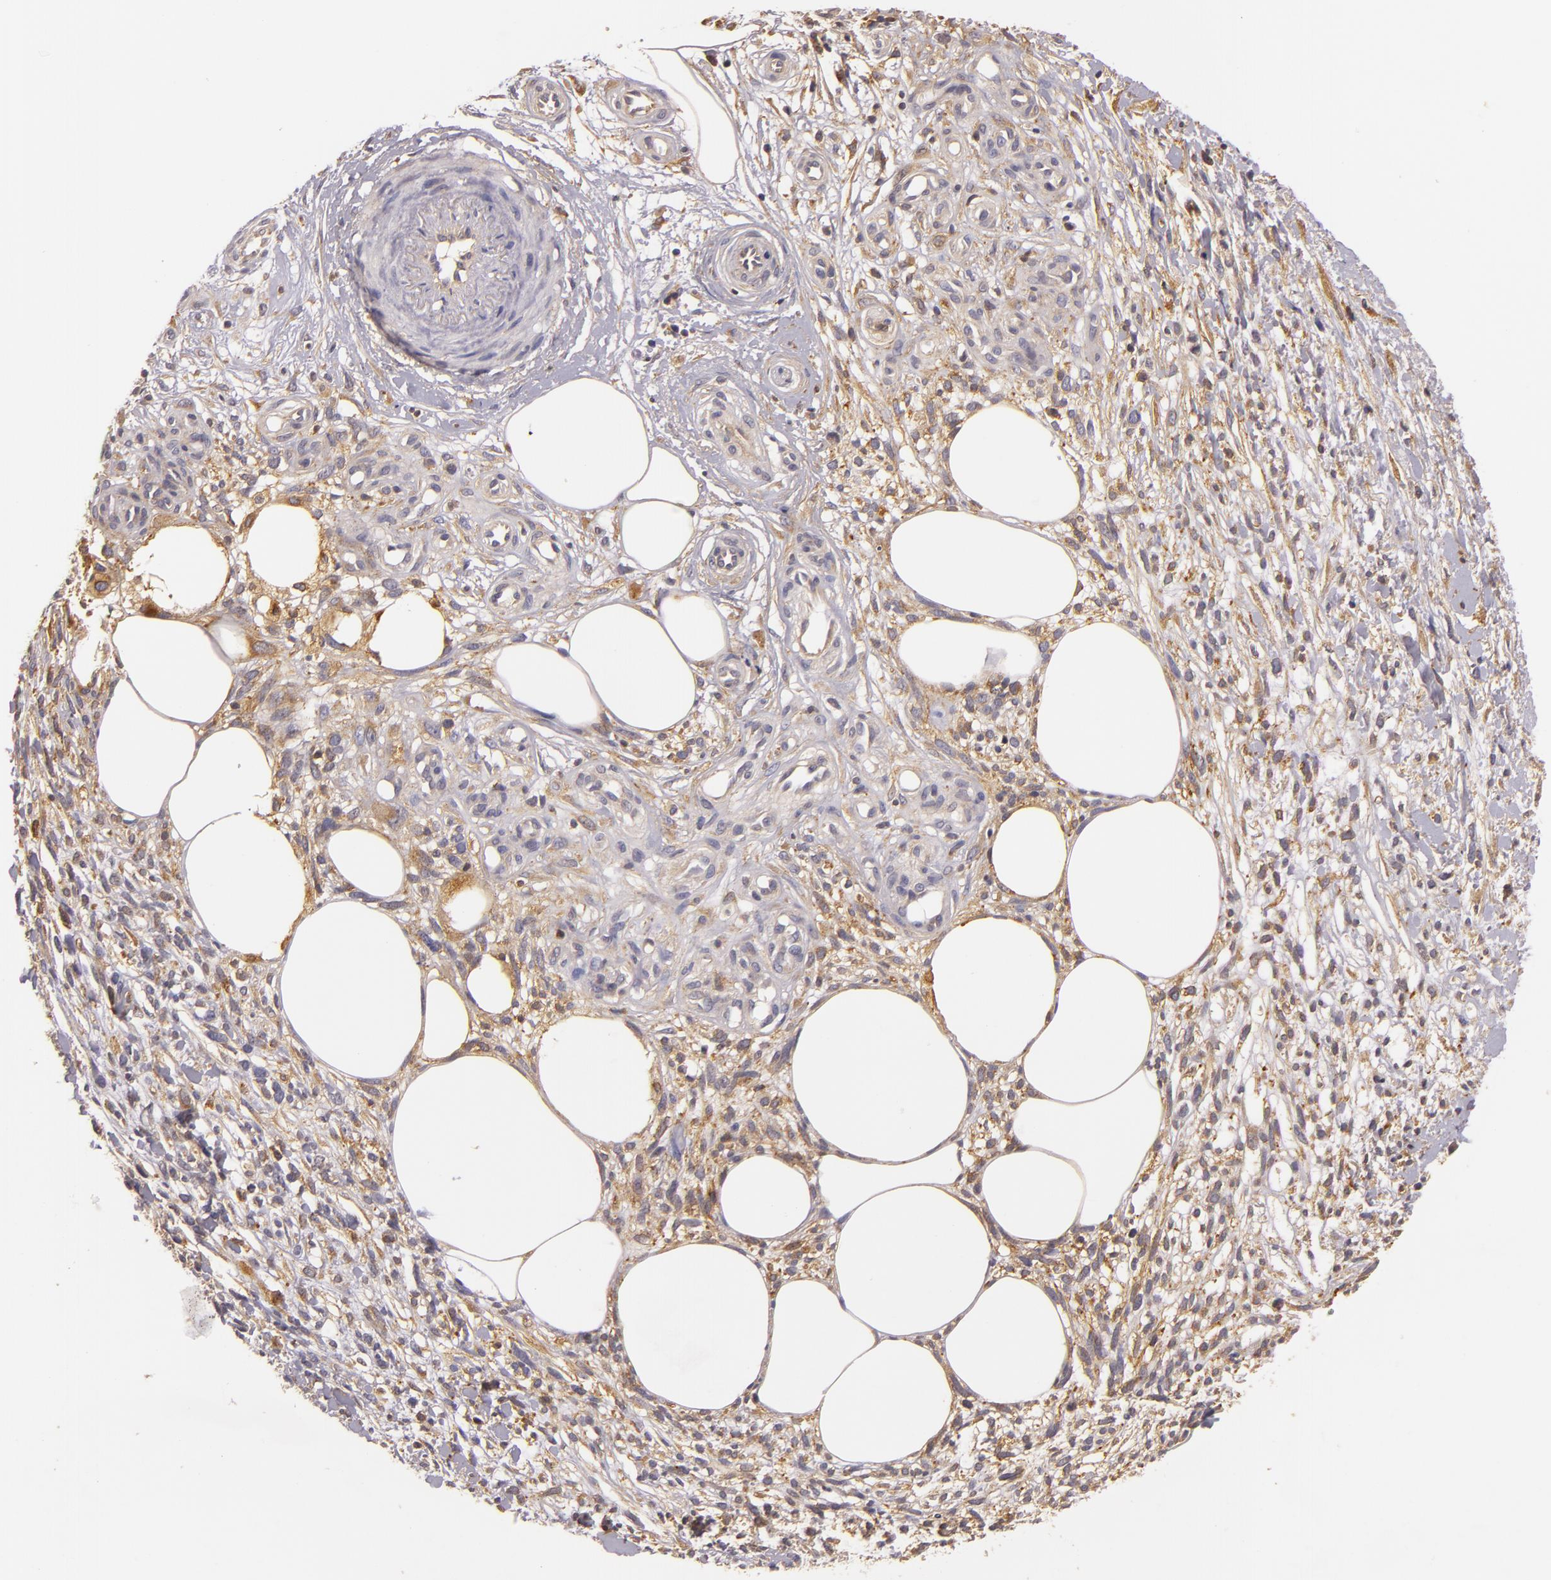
{"staining": {"intensity": "moderate", "quantity": ">75%", "location": "cytoplasmic/membranous"}, "tissue": "melanoma", "cell_type": "Tumor cells", "image_type": "cancer", "snomed": [{"axis": "morphology", "description": "Malignant melanoma, NOS"}, {"axis": "topography", "description": "Skin"}], "caption": "Immunohistochemical staining of human melanoma displays medium levels of moderate cytoplasmic/membranous protein positivity in about >75% of tumor cells. The staining was performed using DAB (3,3'-diaminobenzidine) to visualize the protein expression in brown, while the nuclei were stained in blue with hematoxylin (Magnification: 20x).", "gene": "TOM1", "patient": {"sex": "female", "age": 85}}